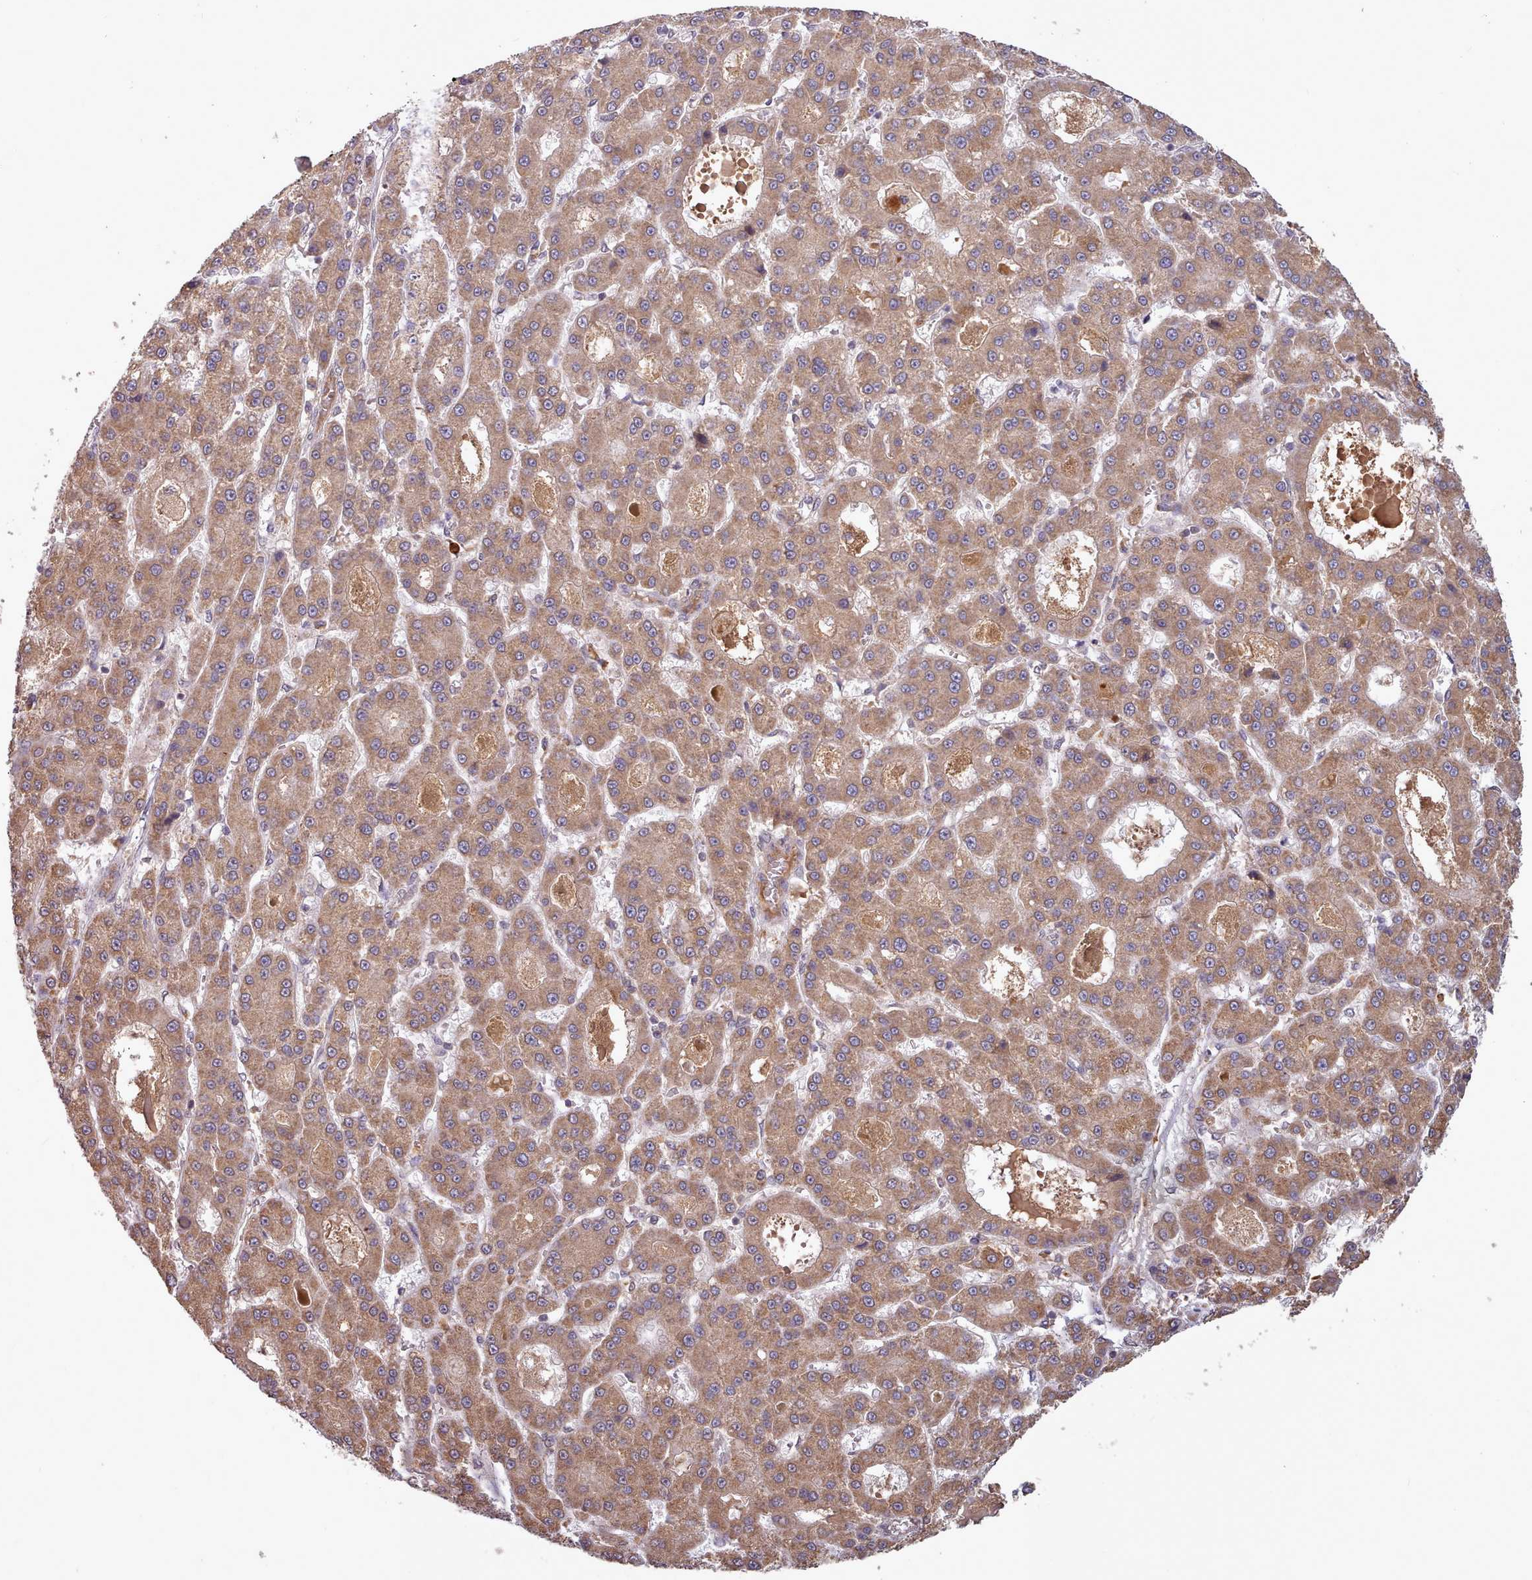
{"staining": {"intensity": "moderate", "quantity": ">75%", "location": "cytoplasmic/membranous"}, "tissue": "liver cancer", "cell_type": "Tumor cells", "image_type": "cancer", "snomed": [{"axis": "morphology", "description": "Carcinoma, Hepatocellular, NOS"}, {"axis": "topography", "description": "Liver"}], "caption": "Liver cancer (hepatocellular carcinoma) tissue exhibits moderate cytoplasmic/membranous positivity in about >75% of tumor cells", "gene": "PIP4P1", "patient": {"sex": "male", "age": 70}}